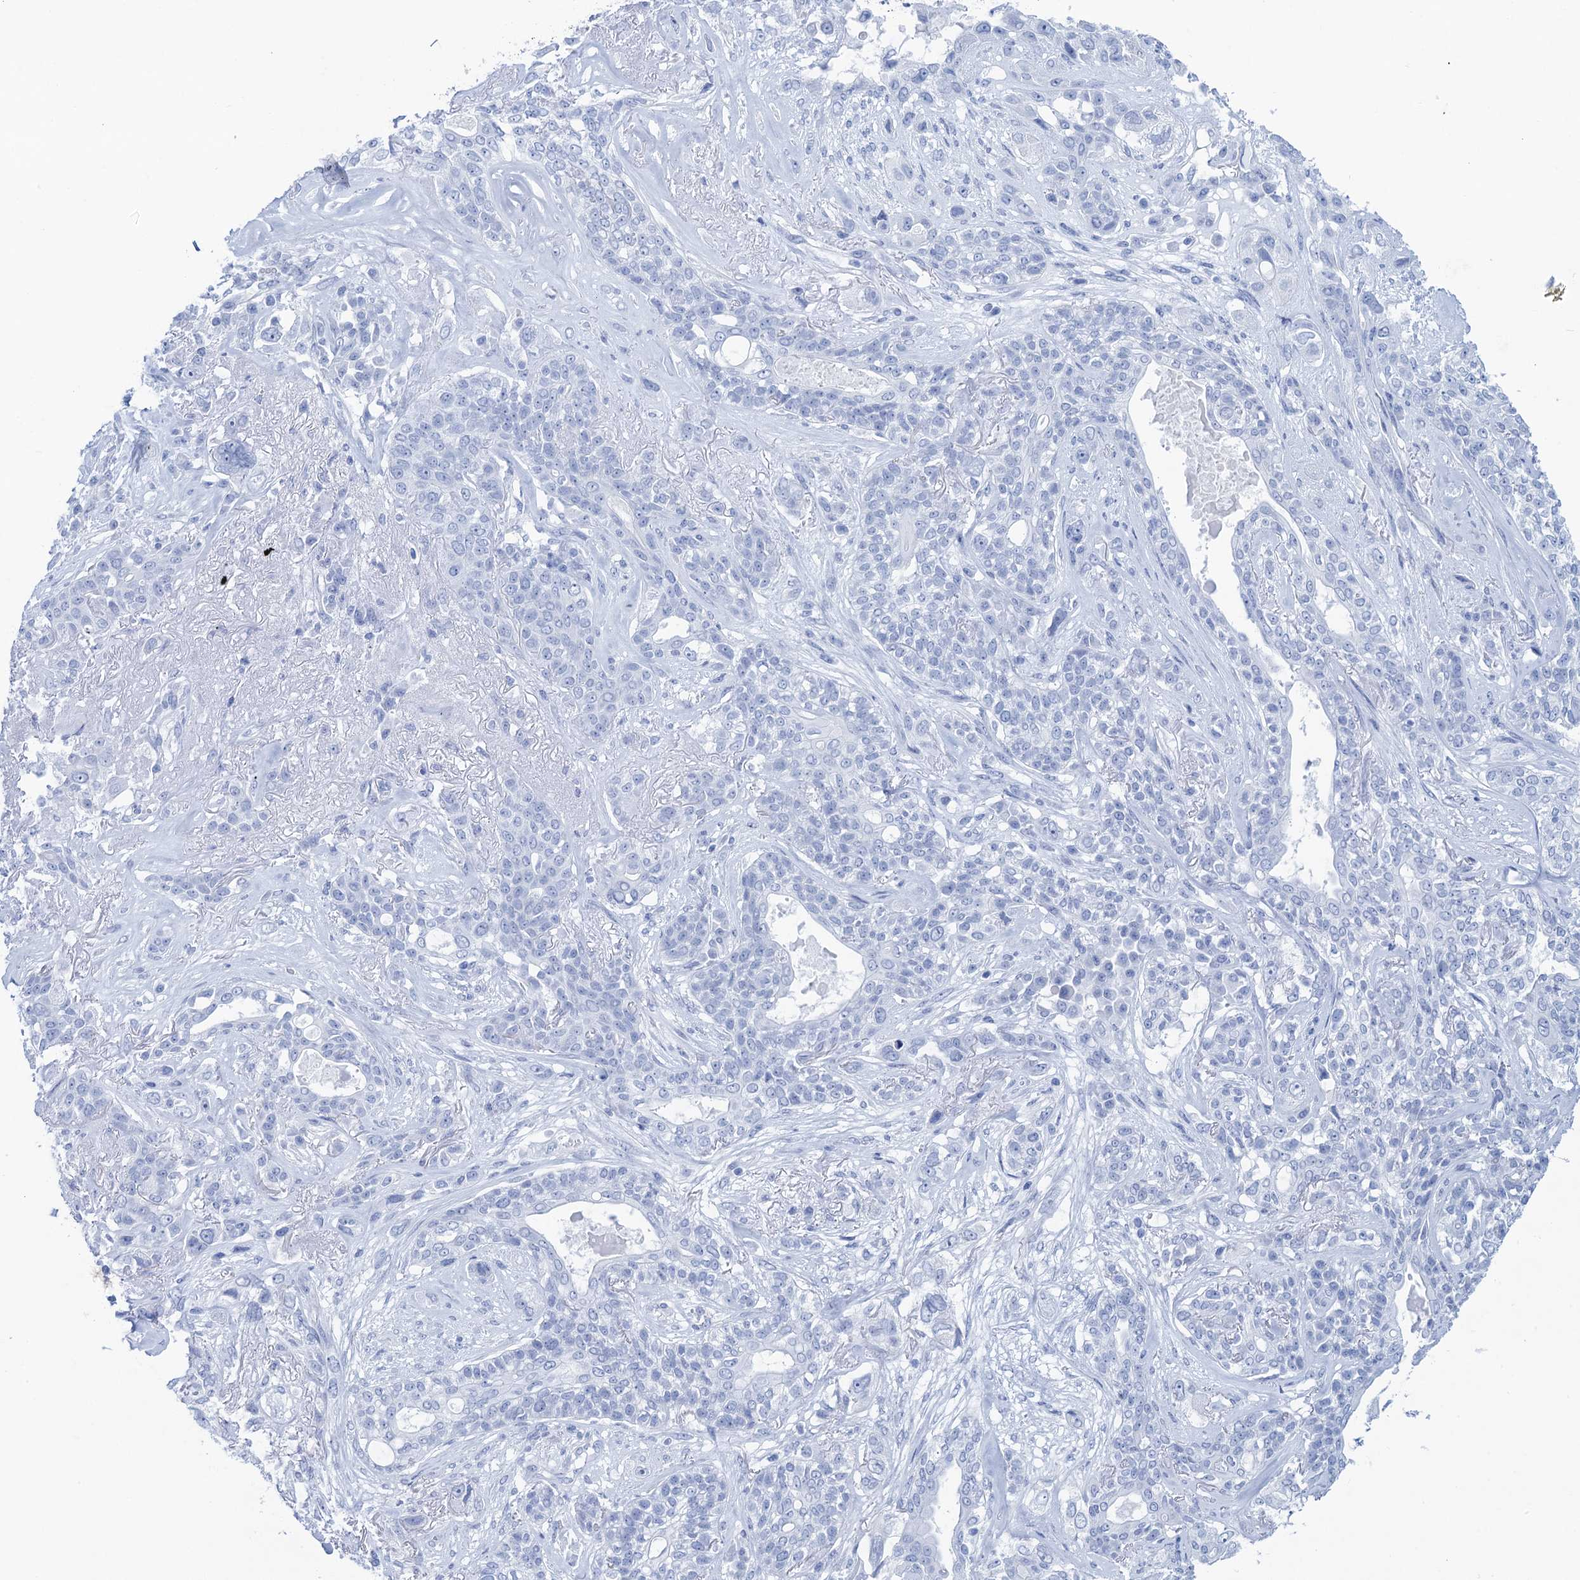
{"staining": {"intensity": "negative", "quantity": "none", "location": "none"}, "tissue": "lung cancer", "cell_type": "Tumor cells", "image_type": "cancer", "snomed": [{"axis": "morphology", "description": "Squamous cell carcinoma, NOS"}, {"axis": "topography", "description": "Lung"}], "caption": "Immunohistochemical staining of lung squamous cell carcinoma exhibits no significant positivity in tumor cells.", "gene": "CABYR", "patient": {"sex": "female", "age": 70}}